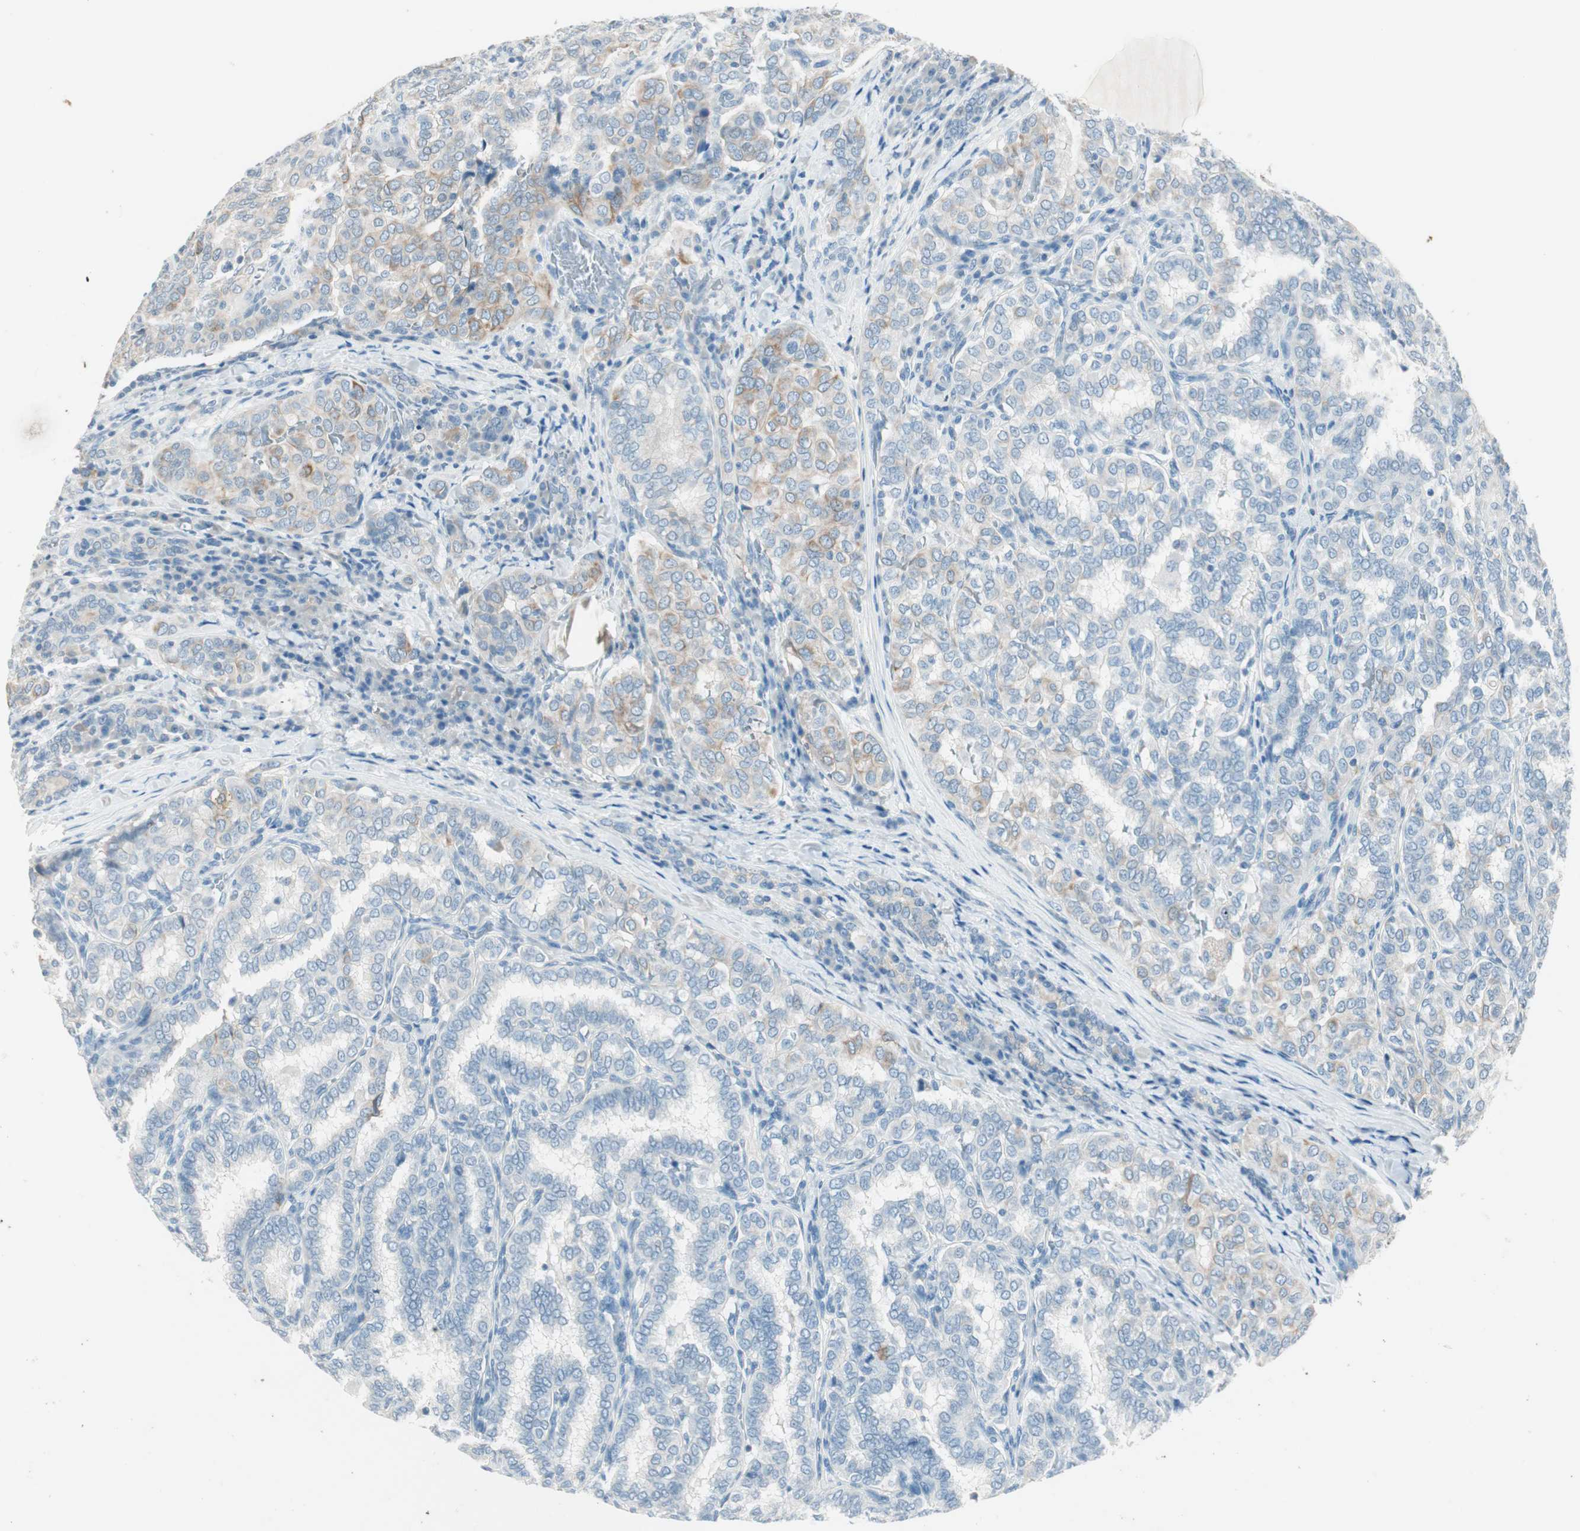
{"staining": {"intensity": "weak", "quantity": "25%-75%", "location": "cytoplasmic/membranous"}, "tissue": "thyroid cancer", "cell_type": "Tumor cells", "image_type": "cancer", "snomed": [{"axis": "morphology", "description": "Papillary adenocarcinoma, NOS"}, {"axis": "topography", "description": "Thyroid gland"}], "caption": "A high-resolution photomicrograph shows immunohistochemistry (IHC) staining of papillary adenocarcinoma (thyroid), which exhibits weak cytoplasmic/membranous expression in about 25%-75% of tumor cells.", "gene": "GNAO1", "patient": {"sex": "female", "age": 30}}